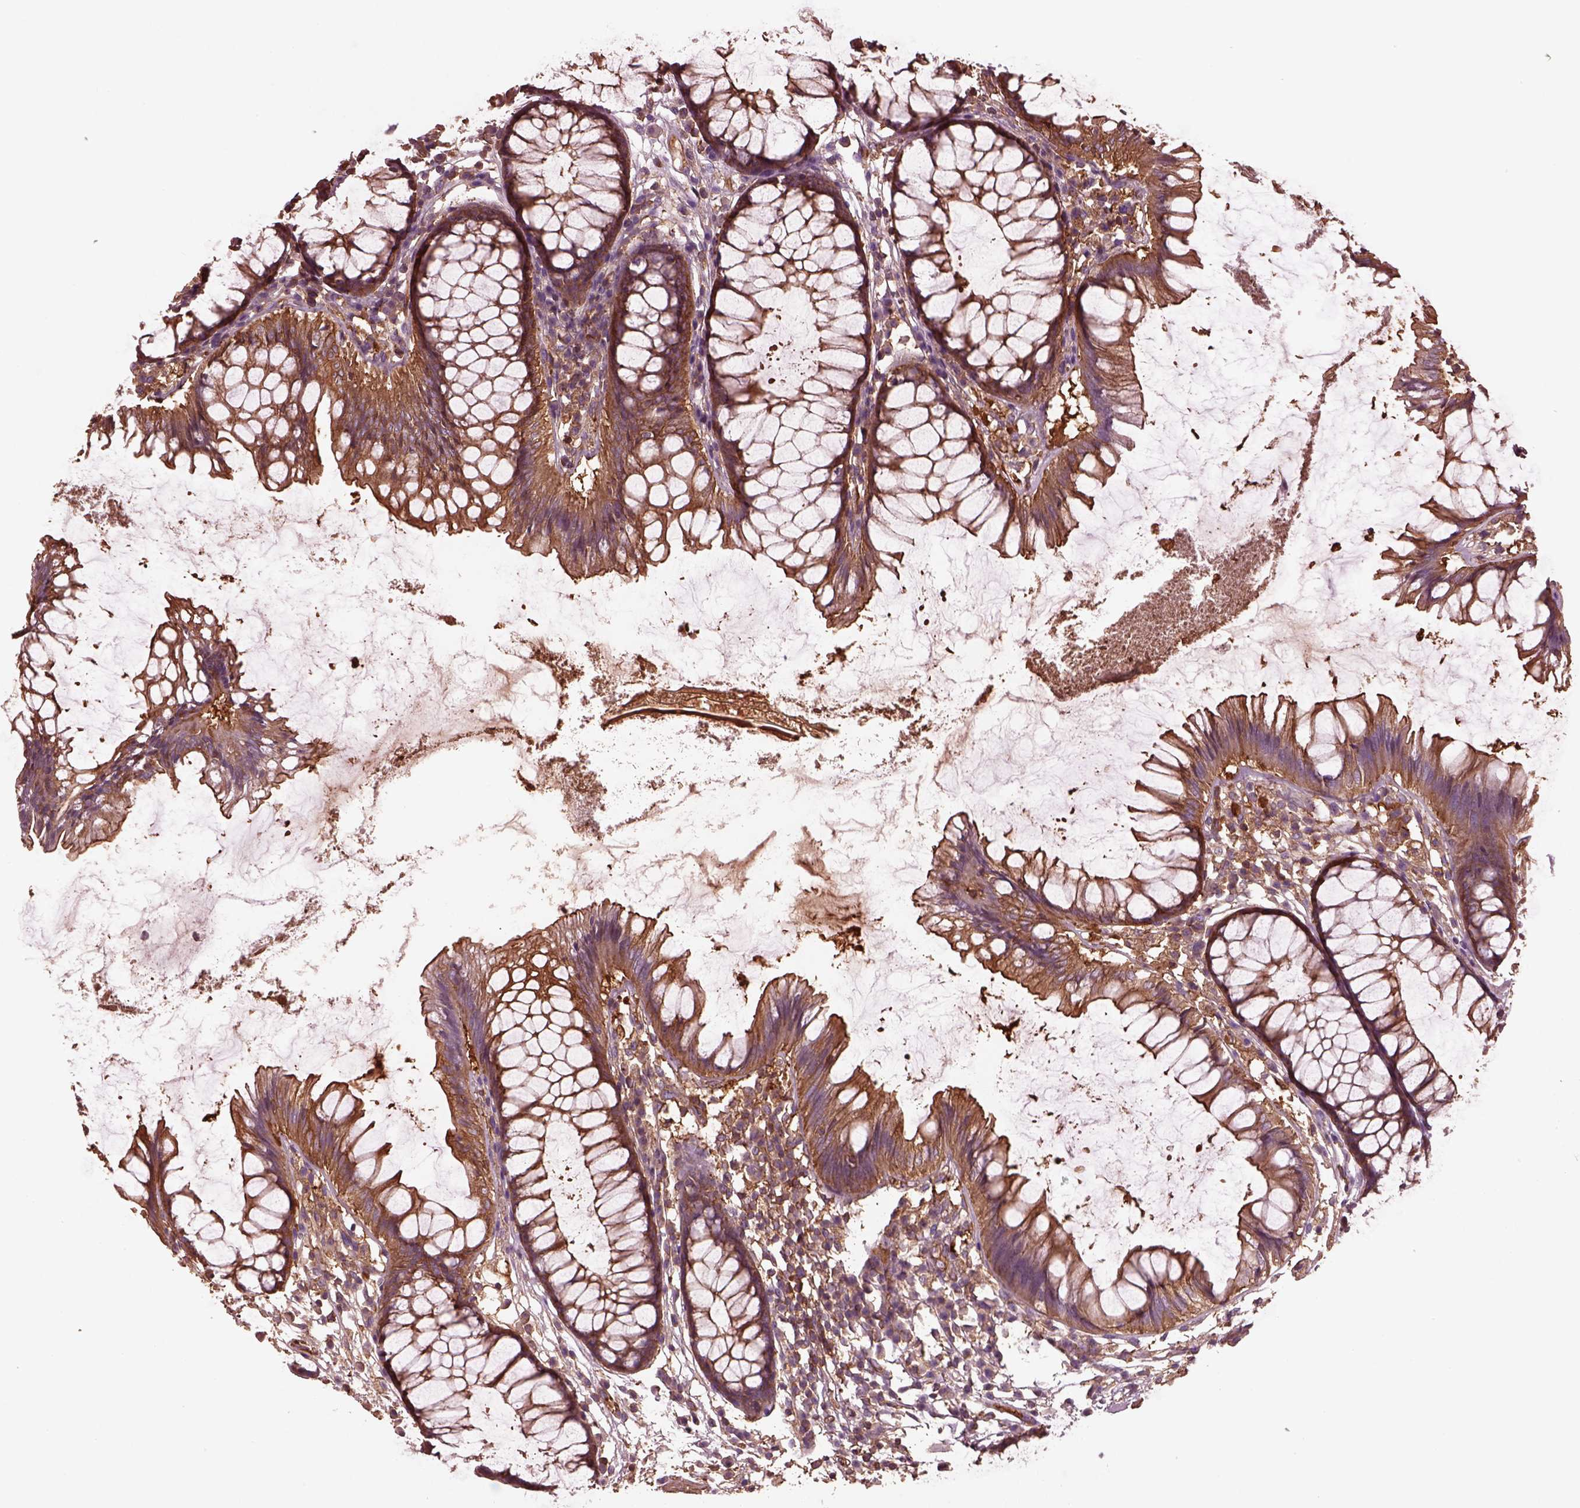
{"staining": {"intensity": "moderate", "quantity": ">75%", "location": "cytoplasmic/membranous"}, "tissue": "colon", "cell_type": "Endothelial cells", "image_type": "normal", "snomed": [{"axis": "morphology", "description": "Normal tissue, NOS"}, {"axis": "morphology", "description": "Adenocarcinoma, NOS"}, {"axis": "topography", "description": "Colon"}], "caption": "This micrograph exhibits immunohistochemistry staining of unremarkable human colon, with medium moderate cytoplasmic/membranous positivity in about >75% of endothelial cells.", "gene": "MYL1", "patient": {"sex": "male", "age": 65}}